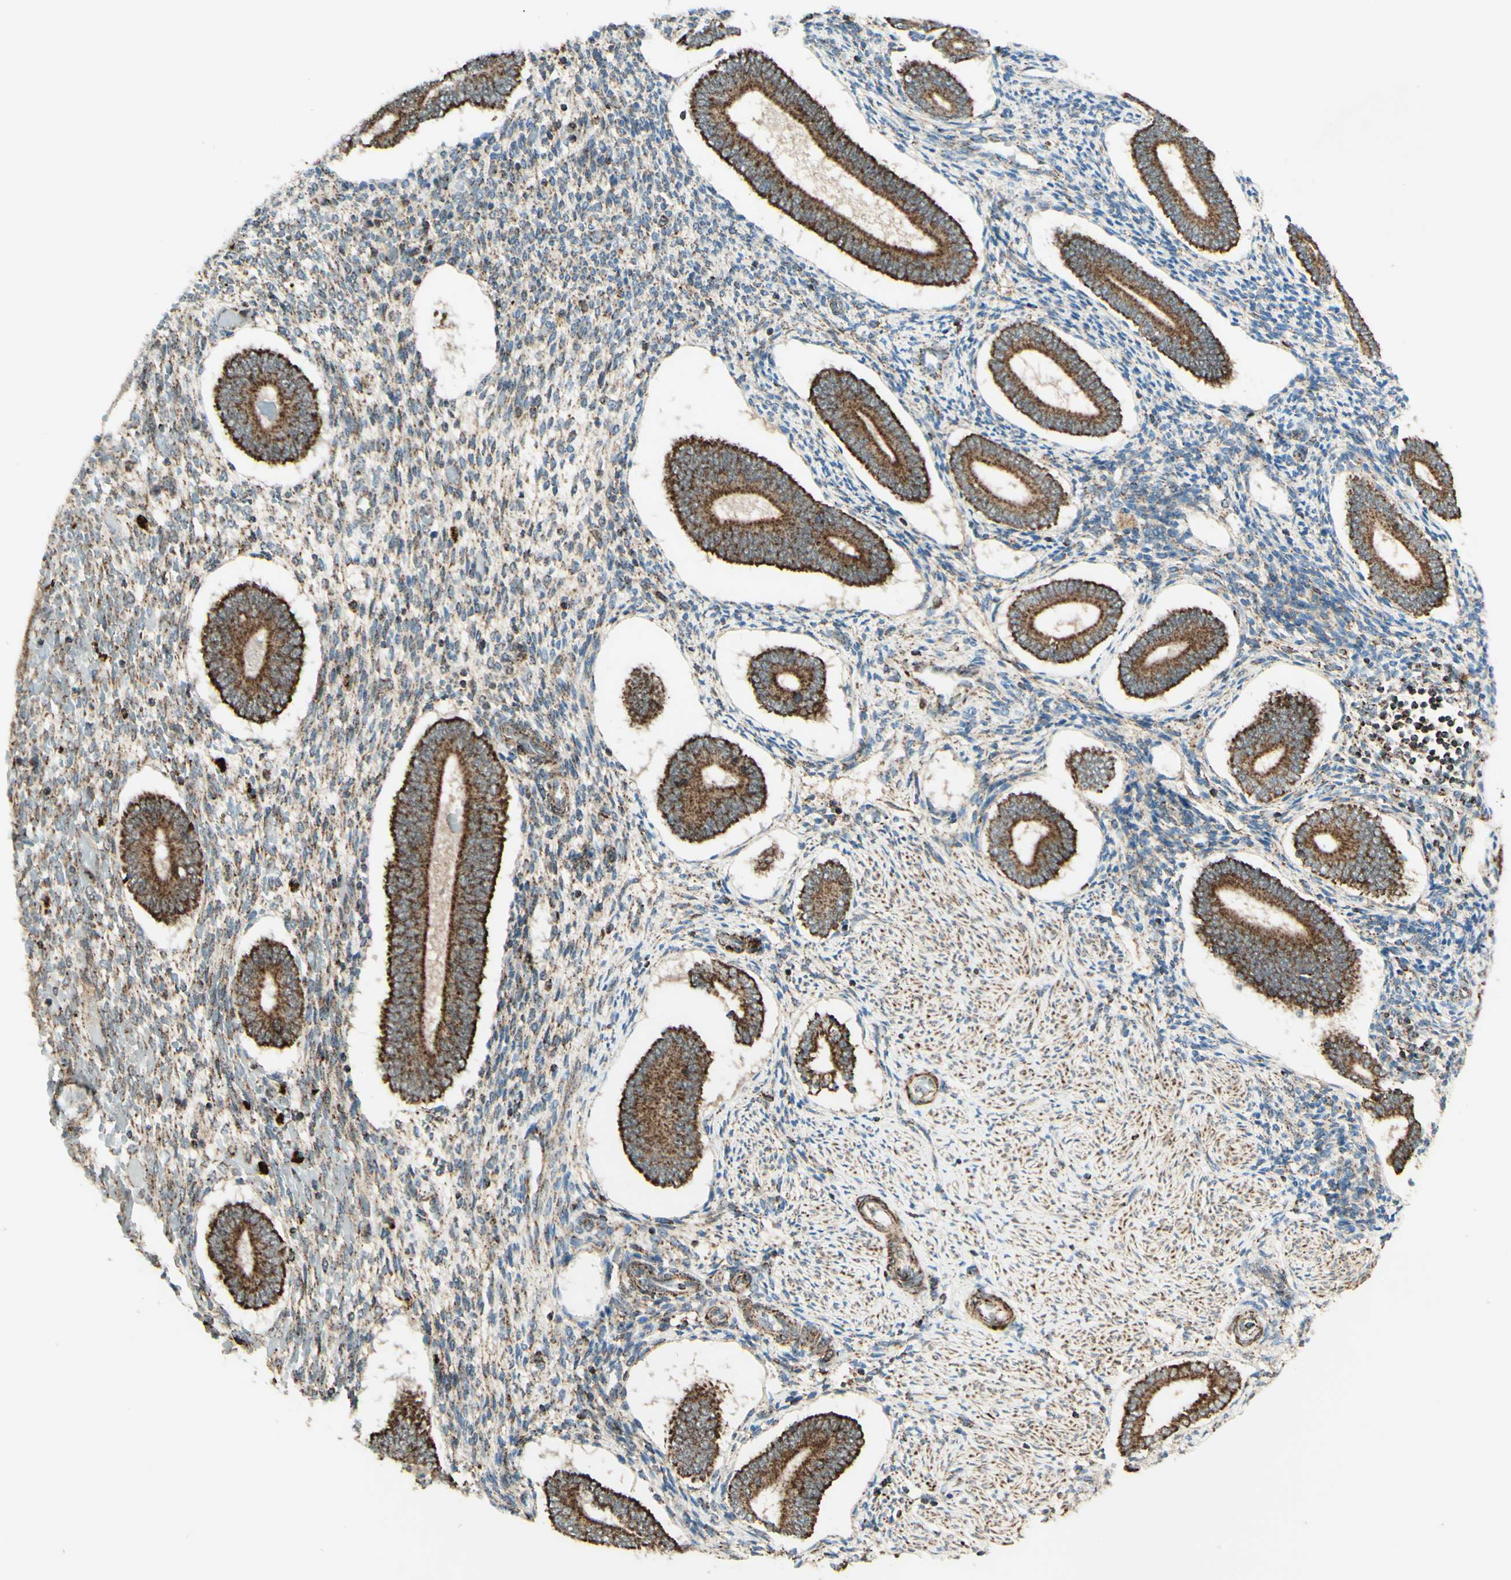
{"staining": {"intensity": "moderate", "quantity": "25%-75%", "location": "cytoplasmic/membranous"}, "tissue": "endometrium", "cell_type": "Cells in endometrial stroma", "image_type": "normal", "snomed": [{"axis": "morphology", "description": "Normal tissue, NOS"}, {"axis": "topography", "description": "Endometrium"}], "caption": "The image reveals immunohistochemical staining of unremarkable endometrium. There is moderate cytoplasmic/membranous positivity is seen in approximately 25%-75% of cells in endometrial stroma. Immunohistochemistry (ihc) stains the protein of interest in brown and the nuclei are stained blue.", "gene": "DHRS3", "patient": {"sex": "female", "age": 42}}